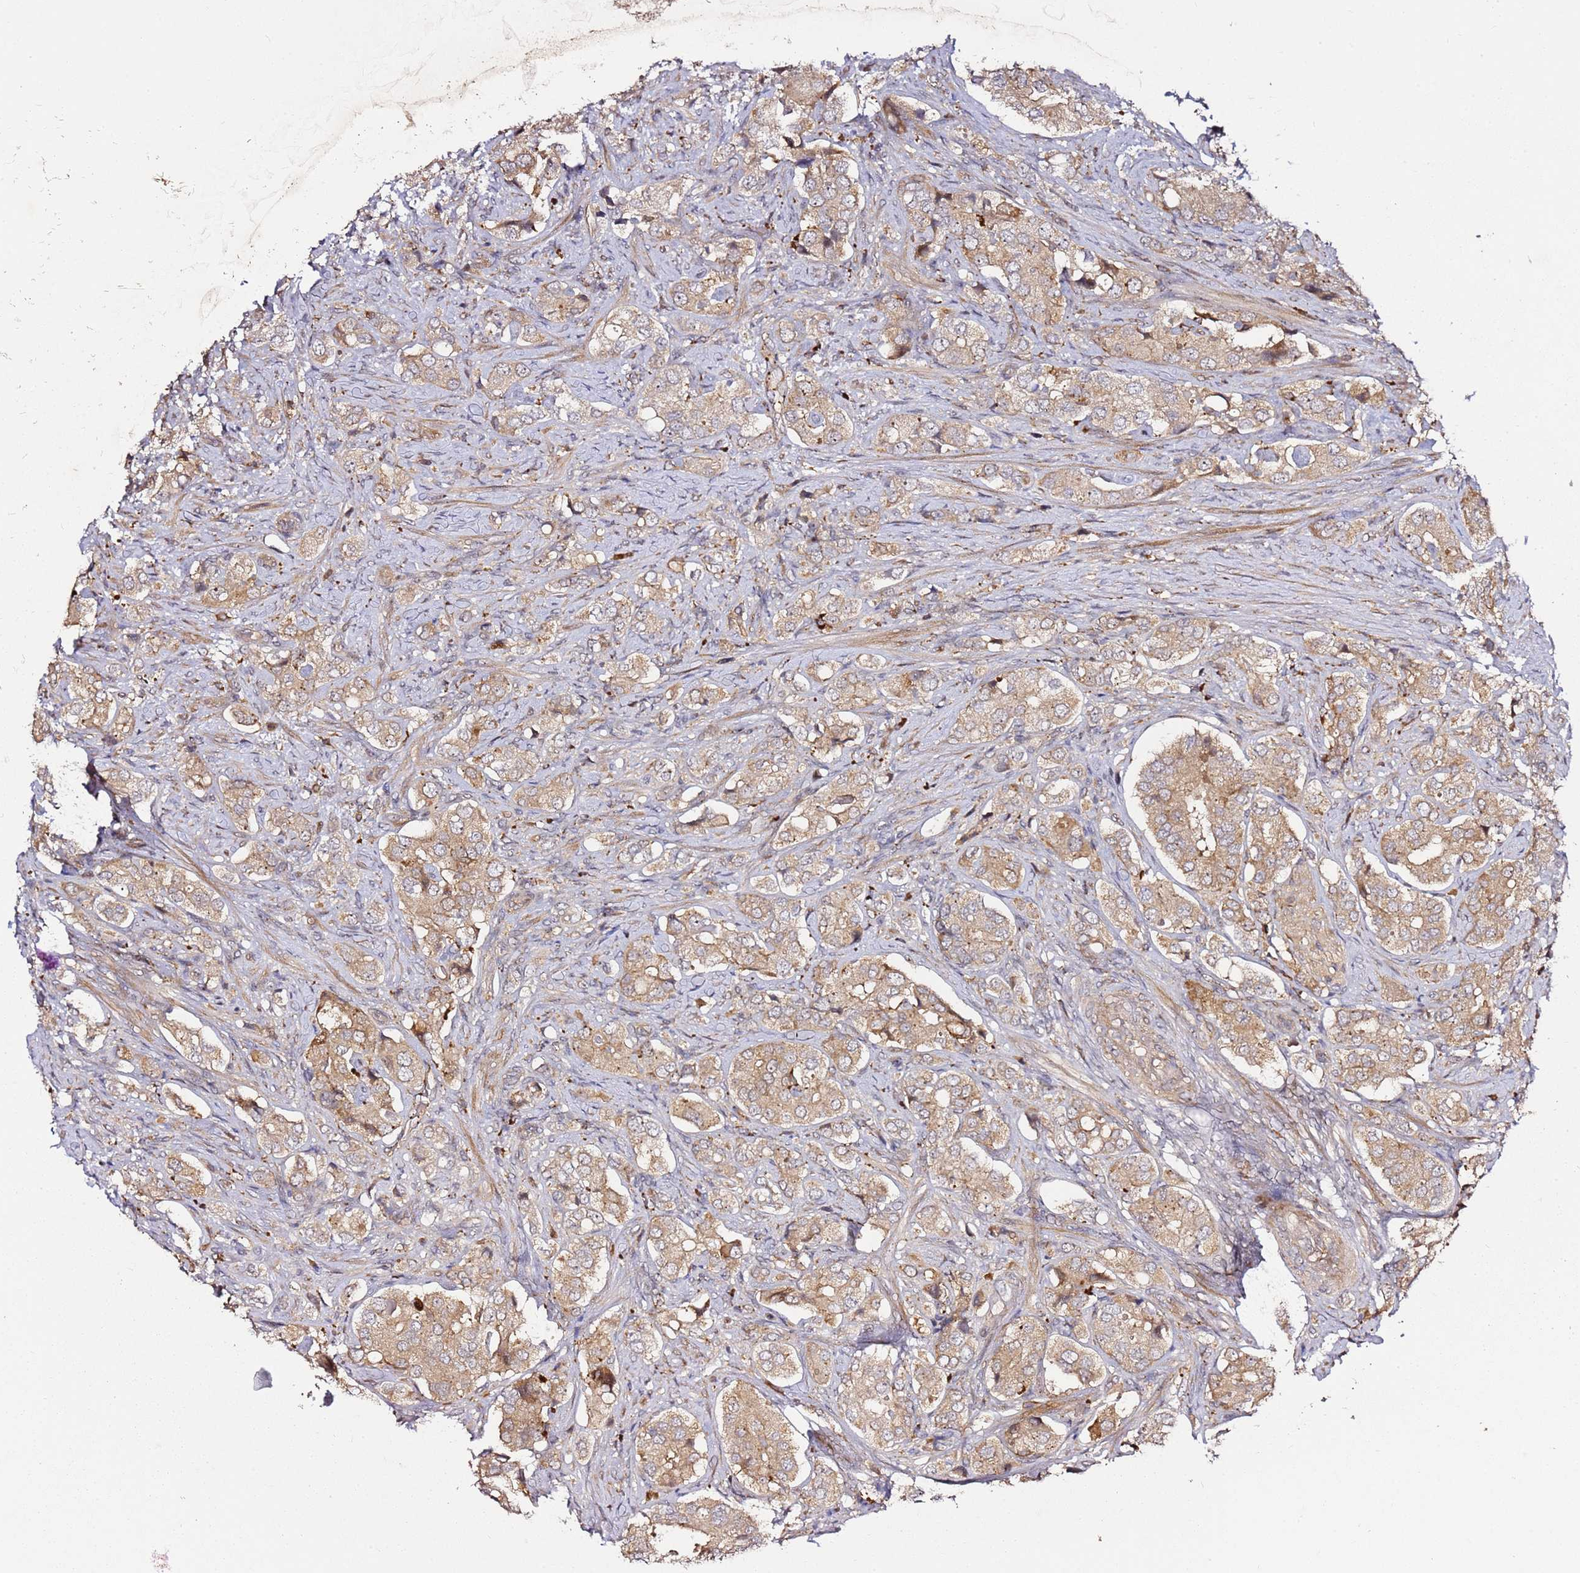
{"staining": {"intensity": "weak", "quantity": ">75%", "location": "cytoplasmic/membranous"}, "tissue": "prostate cancer", "cell_type": "Tumor cells", "image_type": "cancer", "snomed": [{"axis": "morphology", "description": "Adenocarcinoma, High grade"}, {"axis": "topography", "description": "Prostate"}], "caption": "This is a photomicrograph of immunohistochemistry (IHC) staining of prostate cancer (high-grade adenocarcinoma), which shows weak positivity in the cytoplasmic/membranous of tumor cells.", "gene": "PRMT7", "patient": {"sex": "male", "age": 65}}